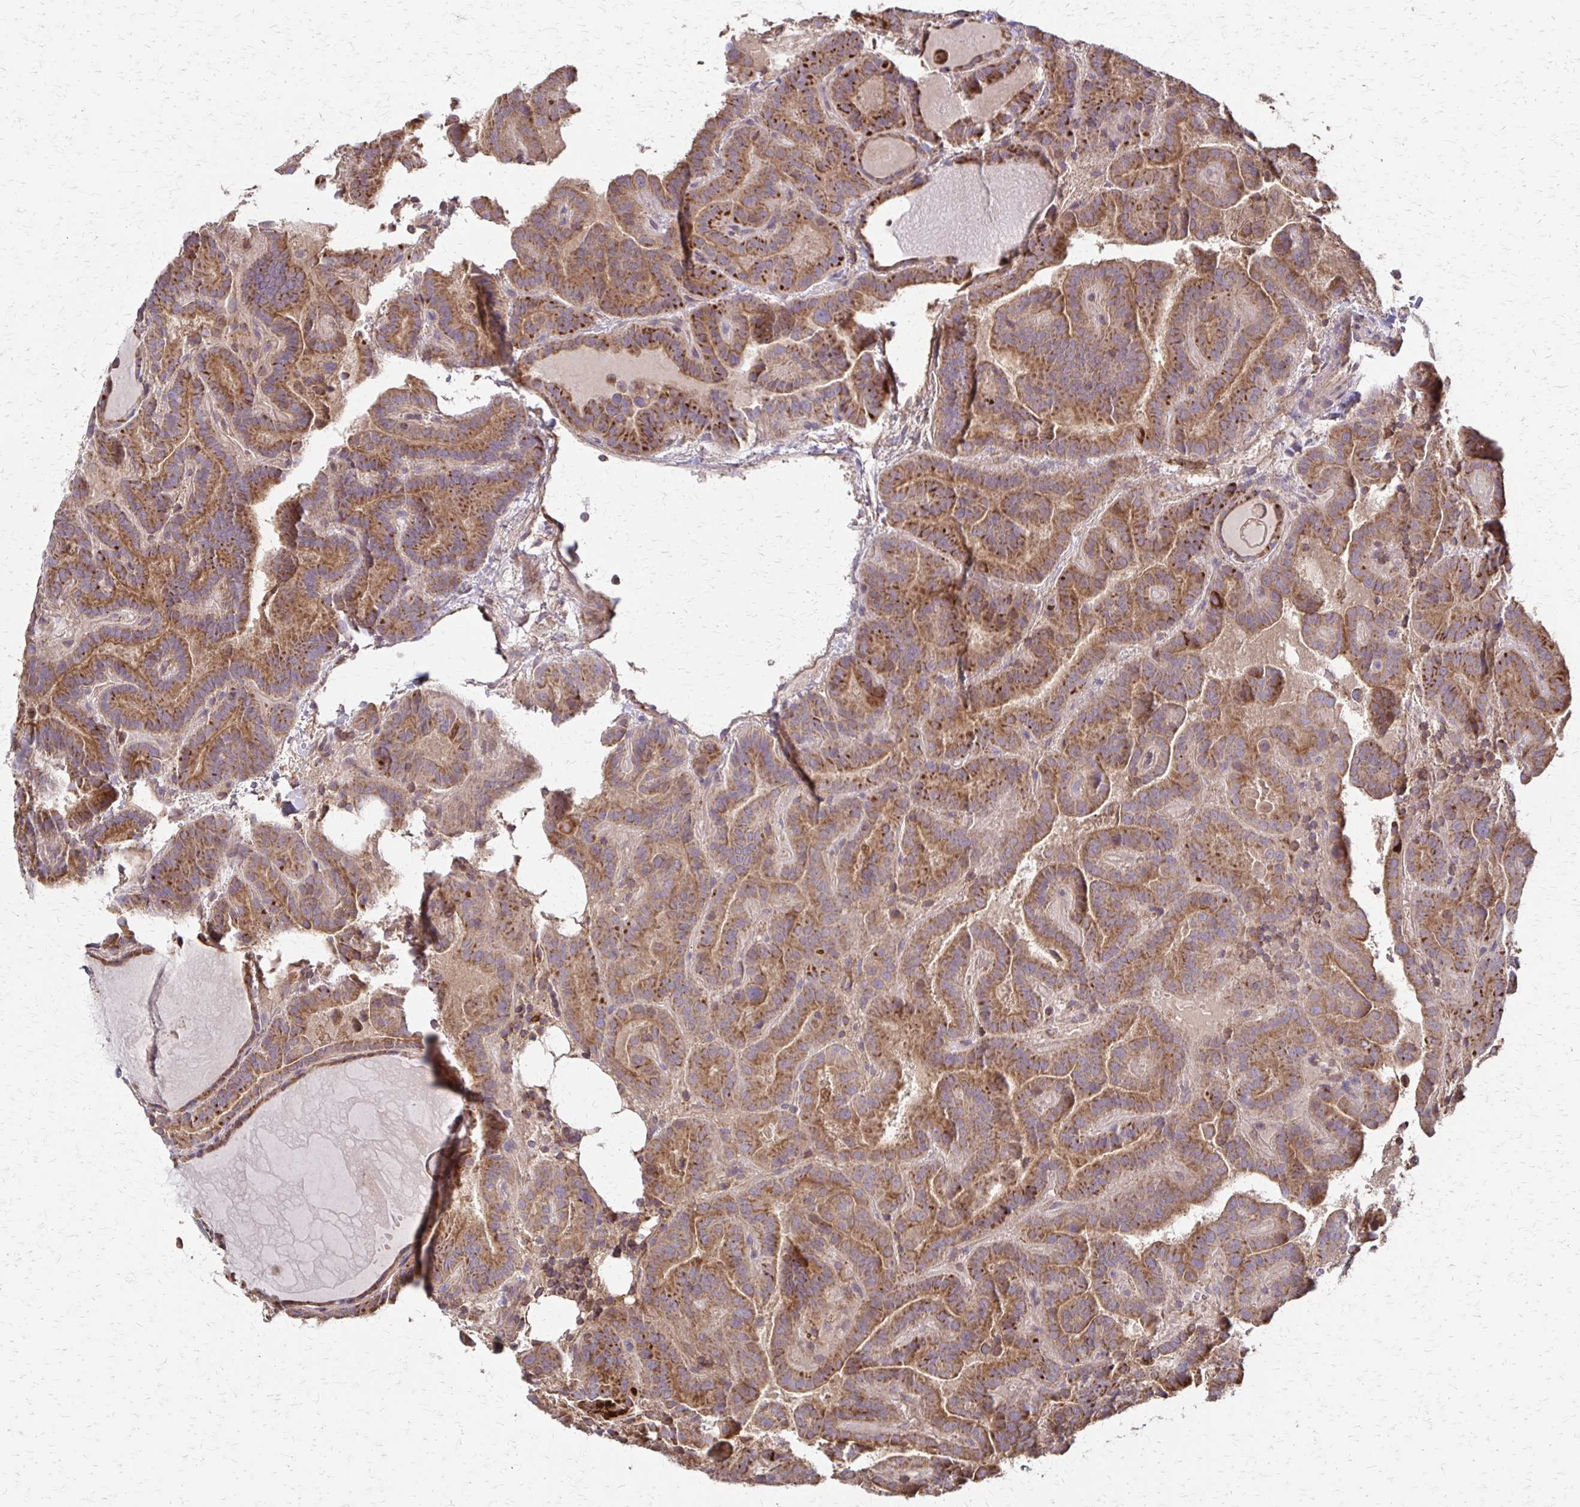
{"staining": {"intensity": "moderate", "quantity": ">75%", "location": "cytoplasmic/membranous"}, "tissue": "thyroid cancer", "cell_type": "Tumor cells", "image_type": "cancer", "snomed": [{"axis": "morphology", "description": "Papillary adenocarcinoma, NOS"}, {"axis": "topography", "description": "Thyroid gland"}], "caption": "Approximately >75% of tumor cells in thyroid cancer (papillary adenocarcinoma) demonstrate moderate cytoplasmic/membranous protein expression as visualized by brown immunohistochemical staining.", "gene": "EEF2", "patient": {"sex": "female", "age": 46}}